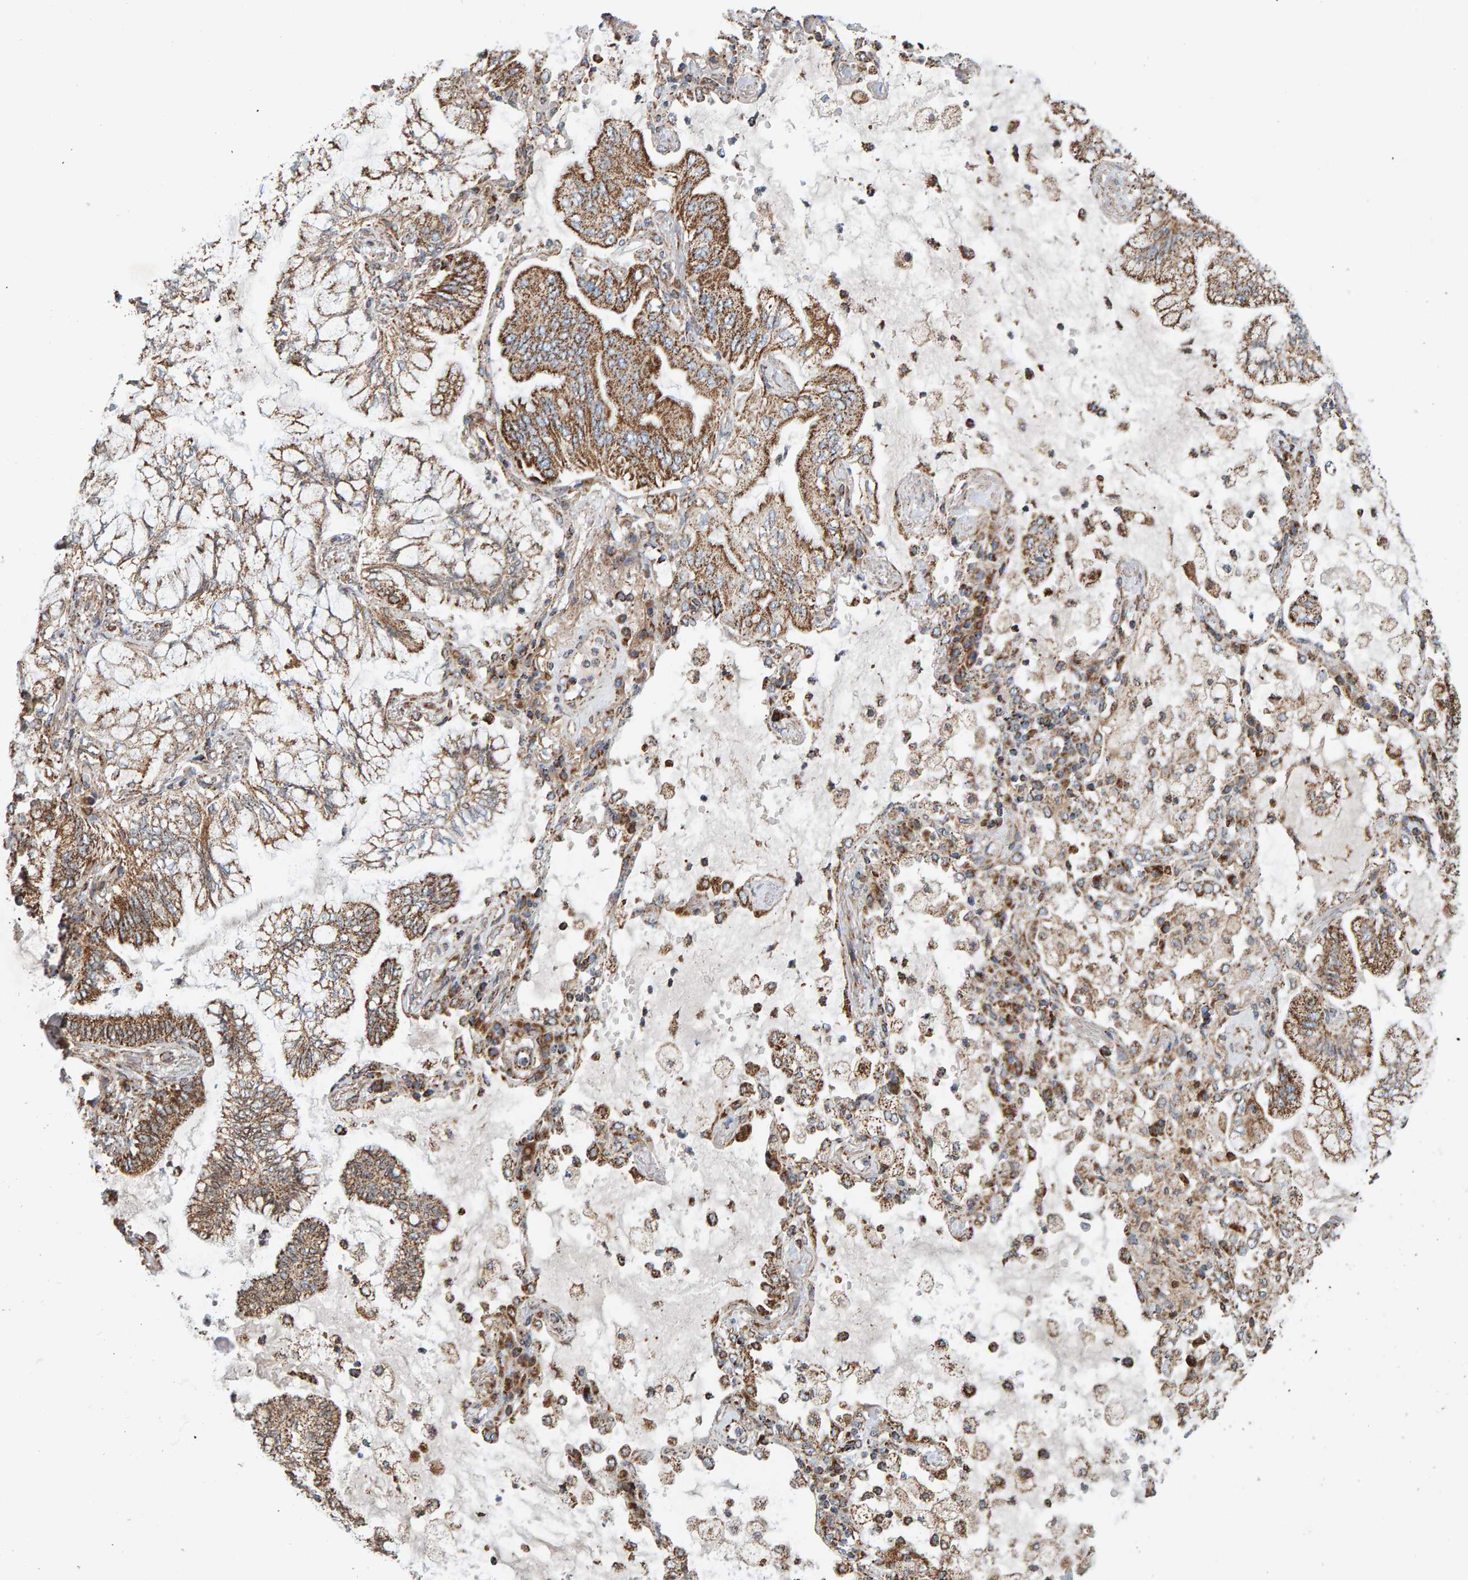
{"staining": {"intensity": "weak", "quantity": ">75%", "location": "cytoplasmic/membranous"}, "tissue": "lung cancer", "cell_type": "Tumor cells", "image_type": "cancer", "snomed": [{"axis": "morphology", "description": "Adenocarcinoma, NOS"}, {"axis": "topography", "description": "Lung"}], "caption": "Lung cancer (adenocarcinoma) stained with a brown dye shows weak cytoplasmic/membranous positive staining in approximately >75% of tumor cells.", "gene": "MRPL45", "patient": {"sex": "female", "age": 70}}